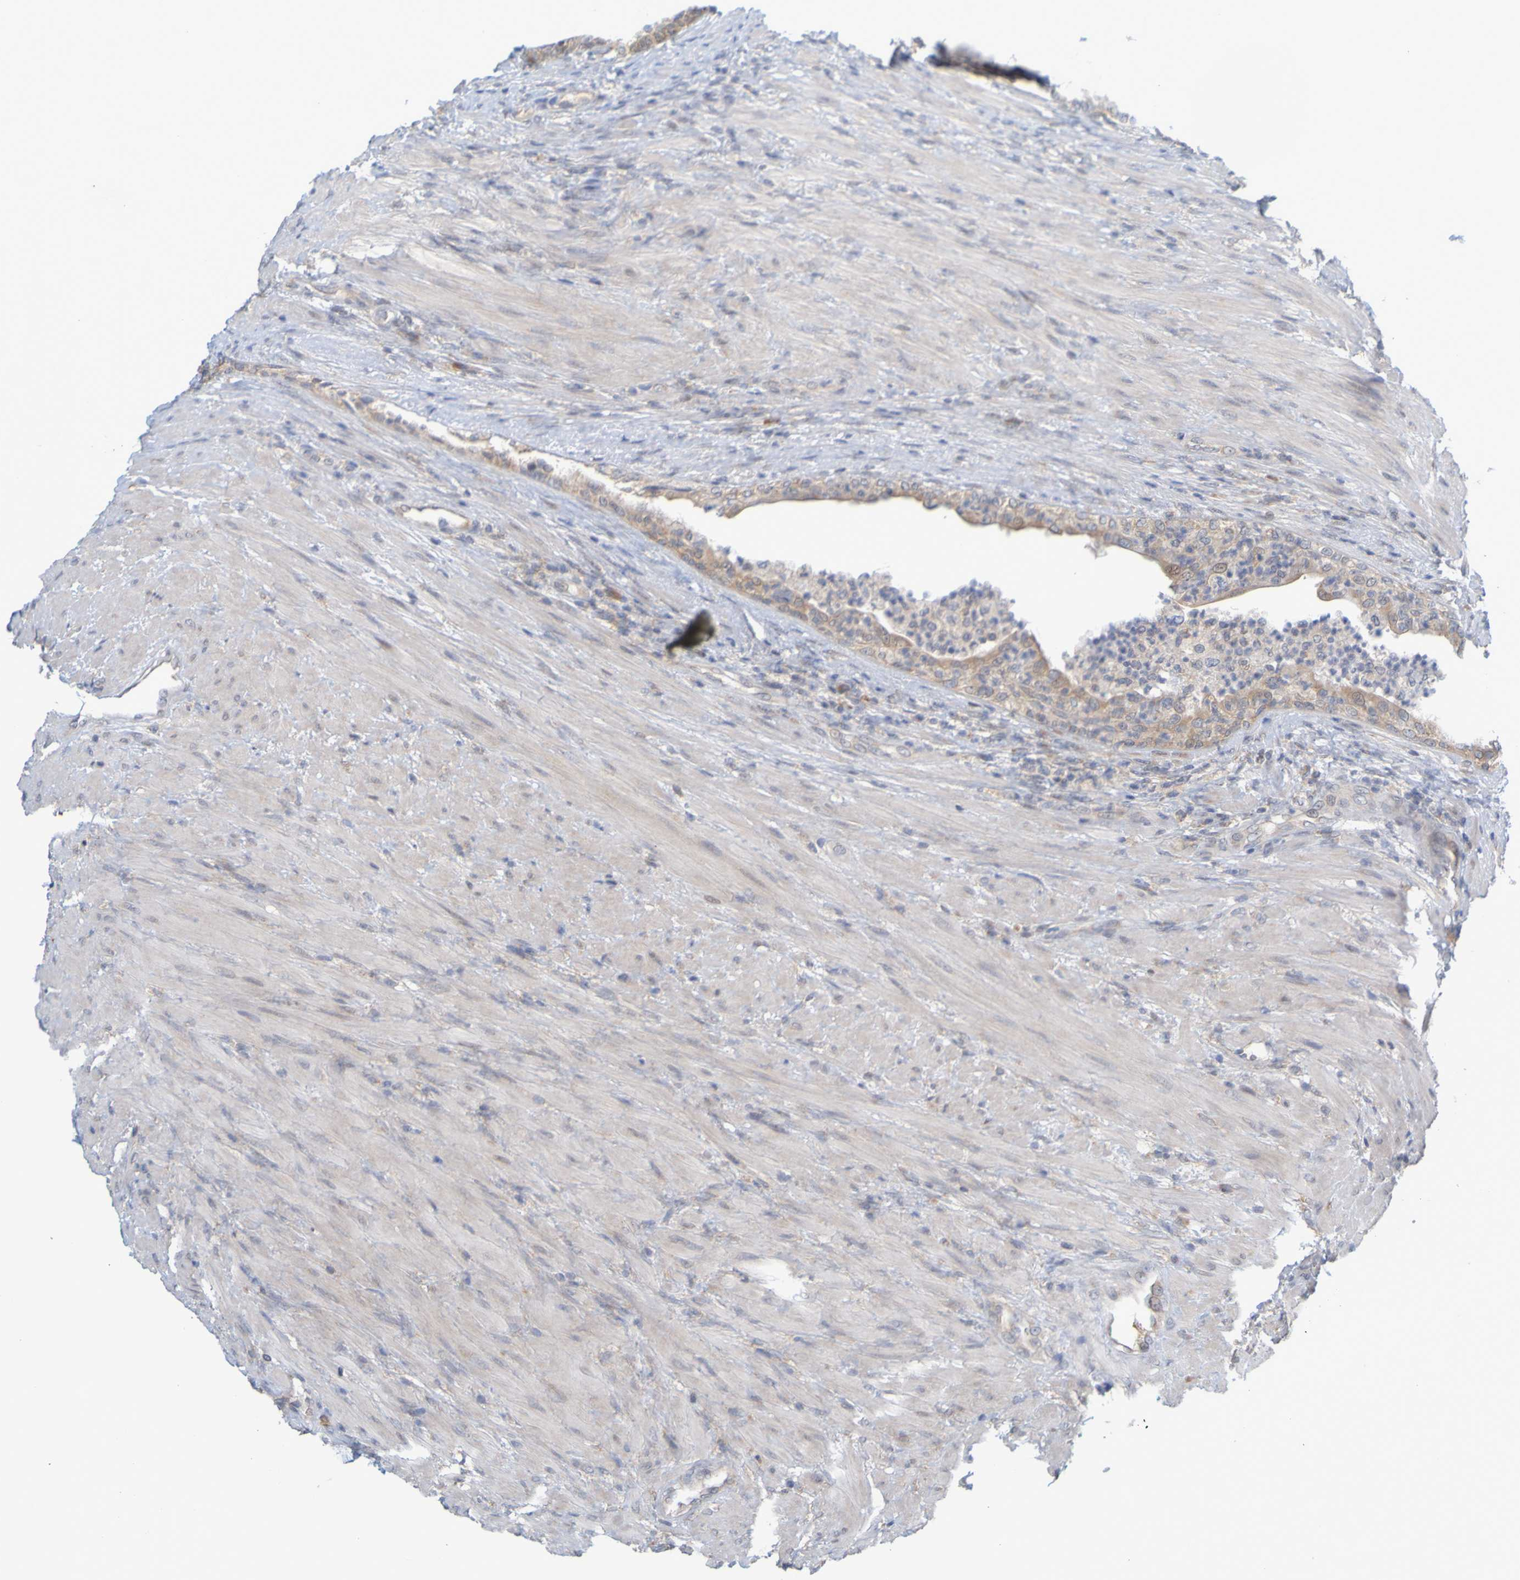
{"staining": {"intensity": "moderate", "quantity": "25%-75%", "location": "cytoplasmic/membranous"}, "tissue": "prostate", "cell_type": "Glandular cells", "image_type": "normal", "snomed": [{"axis": "morphology", "description": "Normal tissue, NOS"}, {"axis": "topography", "description": "Prostate"}], "caption": "Protein expression analysis of normal prostate demonstrates moderate cytoplasmic/membranous positivity in about 25%-75% of glandular cells. (Brightfield microscopy of DAB IHC at high magnification).", "gene": "MOGS", "patient": {"sex": "male", "age": 76}}